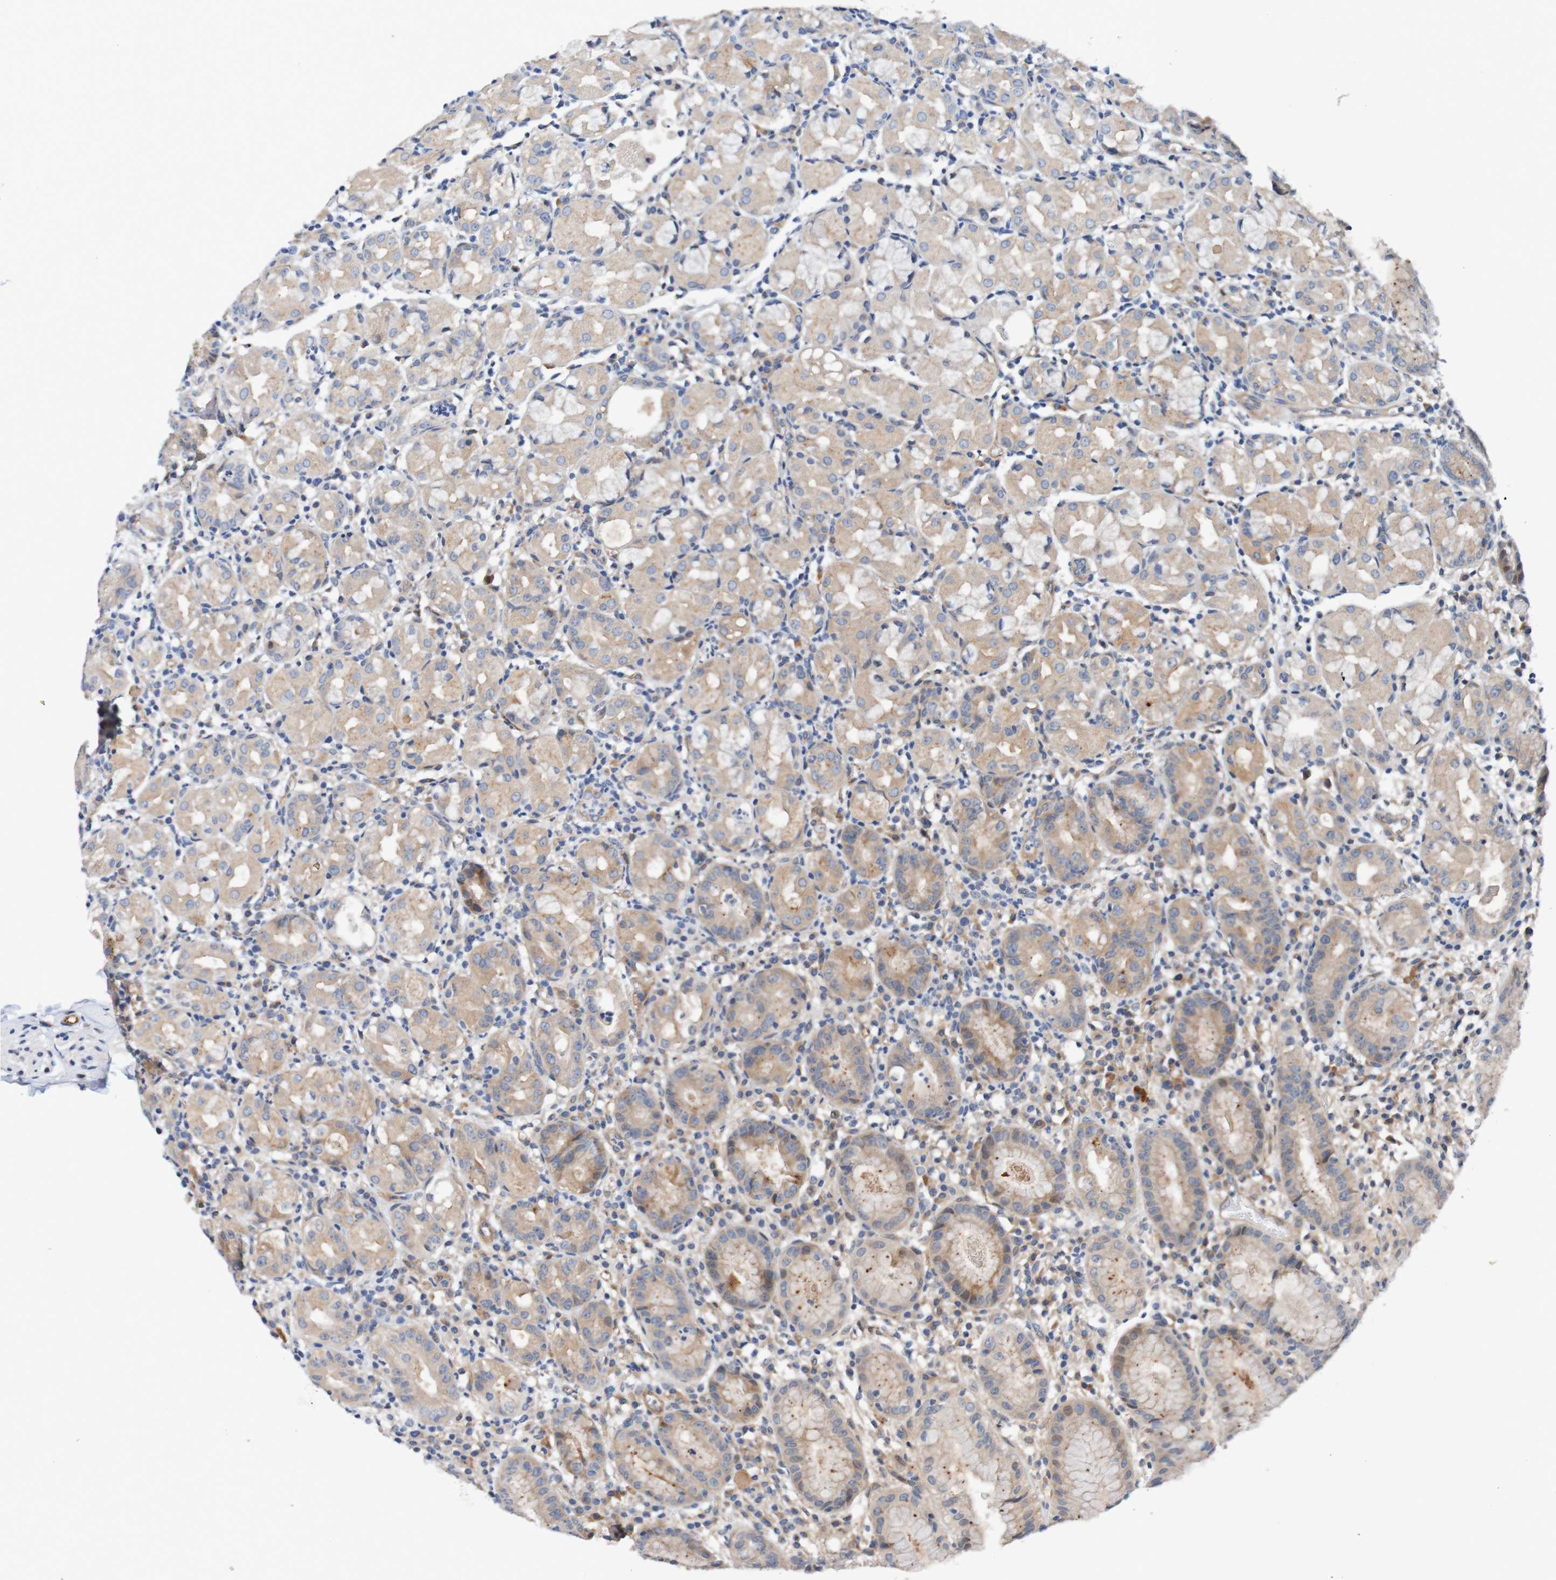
{"staining": {"intensity": "moderate", "quantity": ">75%", "location": "cytoplasmic/membranous"}, "tissue": "stomach", "cell_type": "Glandular cells", "image_type": "normal", "snomed": [{"axis": "morphology", "description": "Normal tissue, NOS"}, {"axis": "topography", "description": "Stomach"}, {"axis": "topography", "description": "Stomach, lower"}], "caption": "DAB immunohistochemical staining of normal stomach shows moderate cytoplasmic/membranous protein expression in about >75% of glandular cells. Immunohistochemistry stains the protein of interest in brown and the nuclei are stained blue.", "gene": "CPED1", "patient": {"sex": "female", "age": 75}}